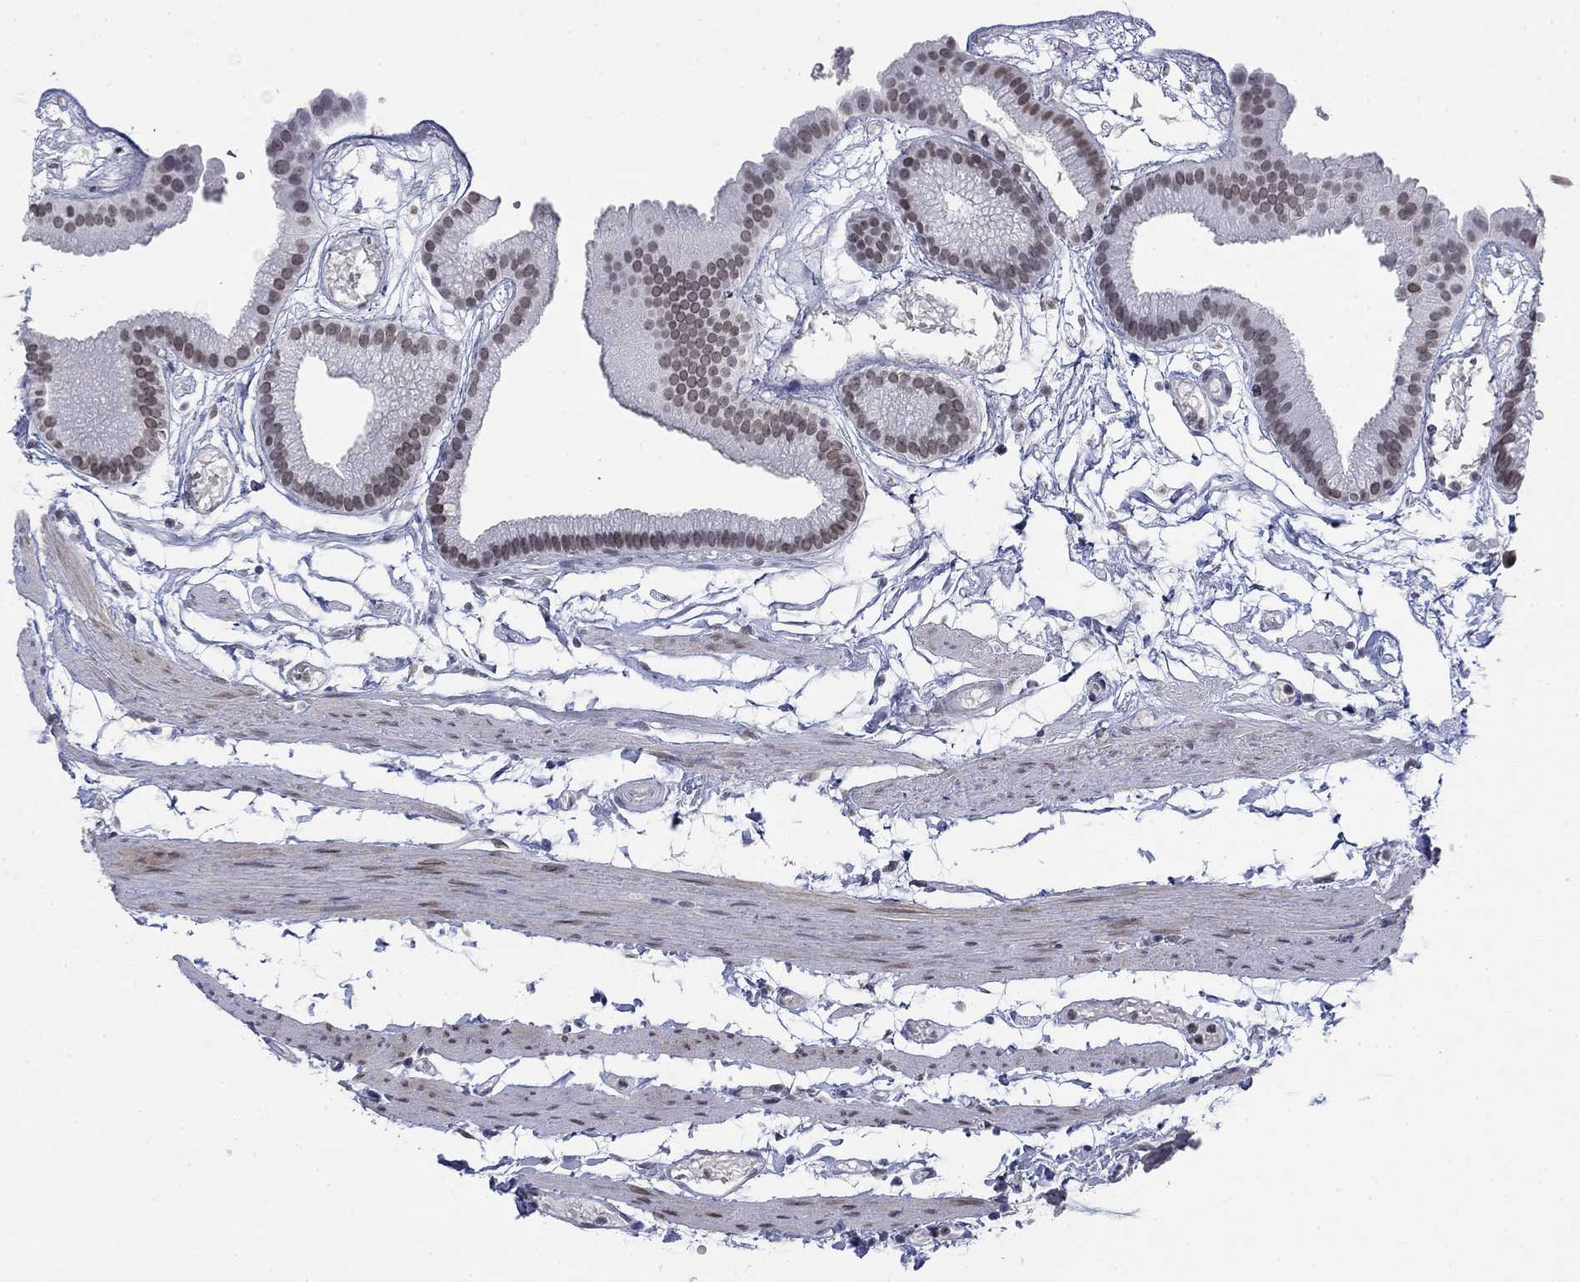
{"staining": {"intensity": "weak", "quantity": "25%-75%", "location": "cytoplasmic/membranous,nuclear"}, "tissue": "gallbladder", "cell_type": "Glandular cells", "image_type": "normal", "snomed": [{"axis": "morphology", "description": "Normal tissue, NOS"}, {"axis": "topography", "description": "Gallbladder"}], "caption": "A brown stain shows weak cytoplasmic/membranous,nuclear staining of a protein in glandular cells of normal human gallbladder.", "gene": "TOR1AIP1", "patient": {"sex": "female", "age": 45}}